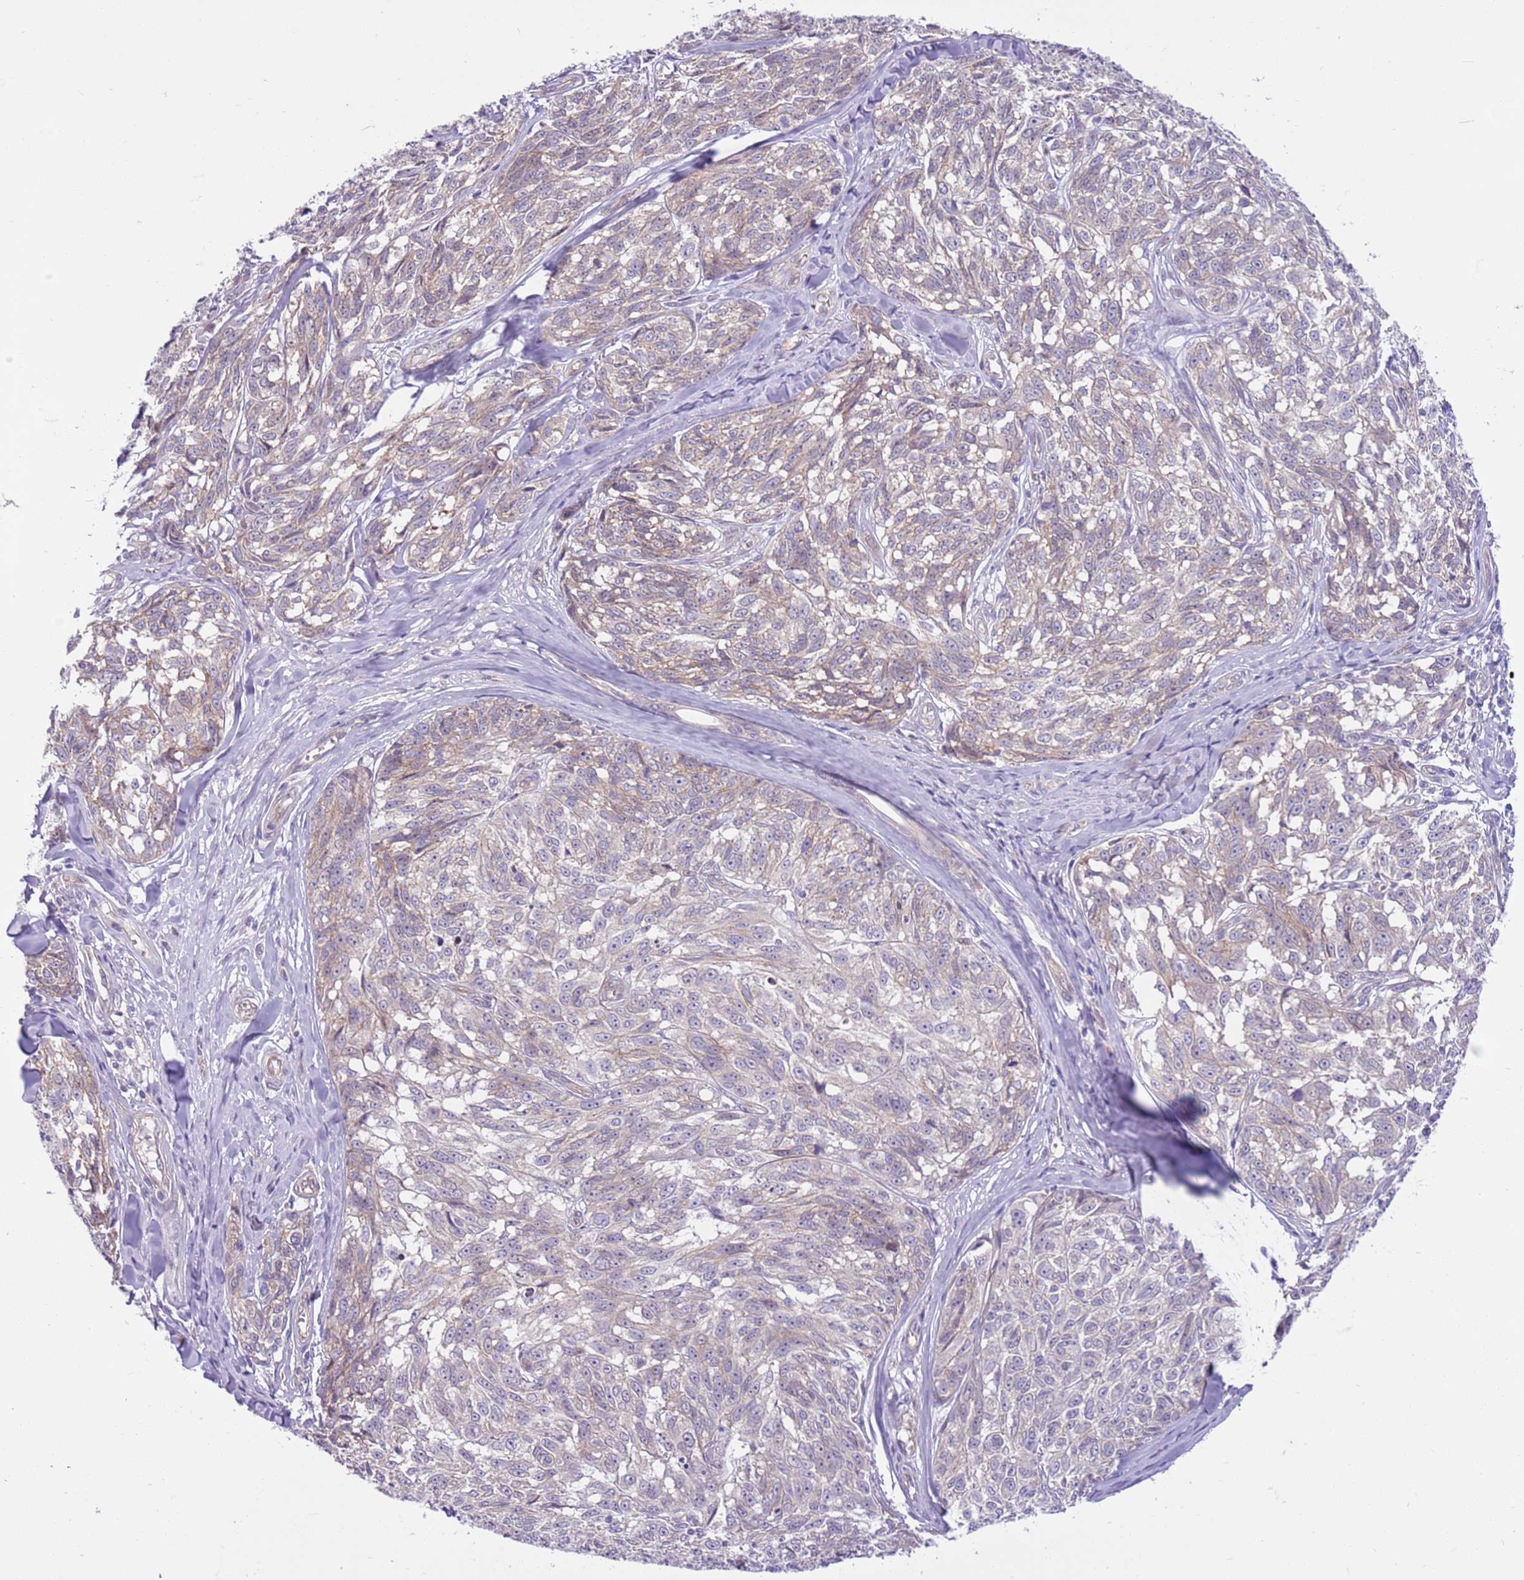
{"staining": {"intensity": "weak", "quantity": "25%-75%", "location": "cytoplasmic/membranous"}, "tissue": "melanoma", "cell_type": "Tumor cells", "image_type": "cancer", "snomed": [{"axis": "morphology", "description": "Normal tissue, NOS"}, {"axis": "morphology", "description": "Malignant melanoma, NOS"}, {"axis": "topography", "description": "Skin"}], "caption": "A photomicrograph of melanoma stained for a protein reveals weak cytoplasmic/membranous brown staining in tumor cells.", "gene": "PARP8", "patient": {"sex": "female", "age": 64}}